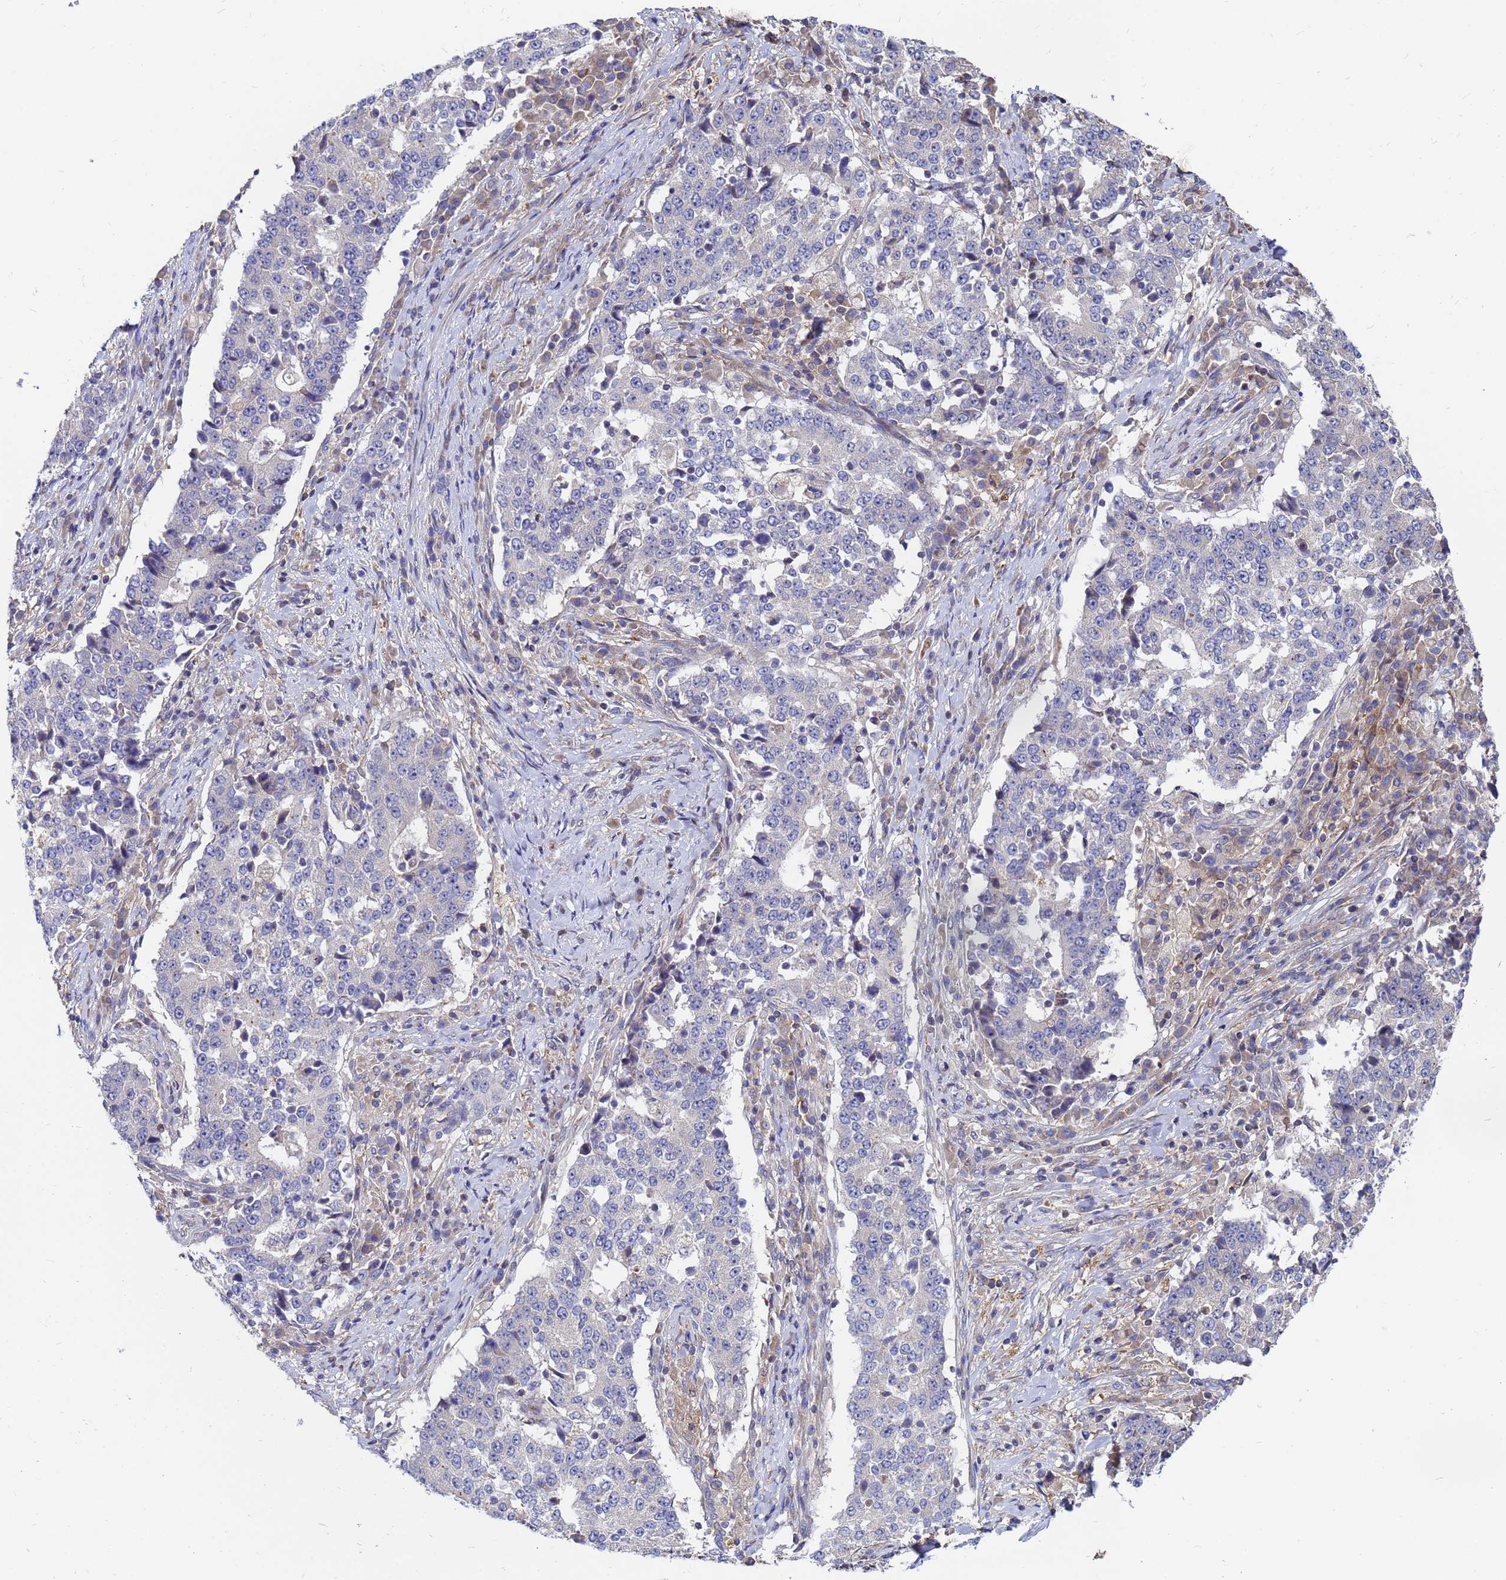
{"staining": {"intensity": "negative", "quantity": "none", "location": "none"}, "tissue": "stomach cancer", "cell_type": "Tumor cells", "image_type": "cancer", "snomed": [{"axis": "morphology", "description": "Adenocarcinoma, NOS"}, {"axis": "topography", "description": "Stomach"}], "caption": "The IHC photomicrograph has no significant positivity in tumor cells of stomach cancer tissue. (DAB (3,3'-diaminobenzidine) immunohistochemistry (IHC), high magnification).", "gene": "MOB2", "patient": {"sex": "male", "age": 59}}